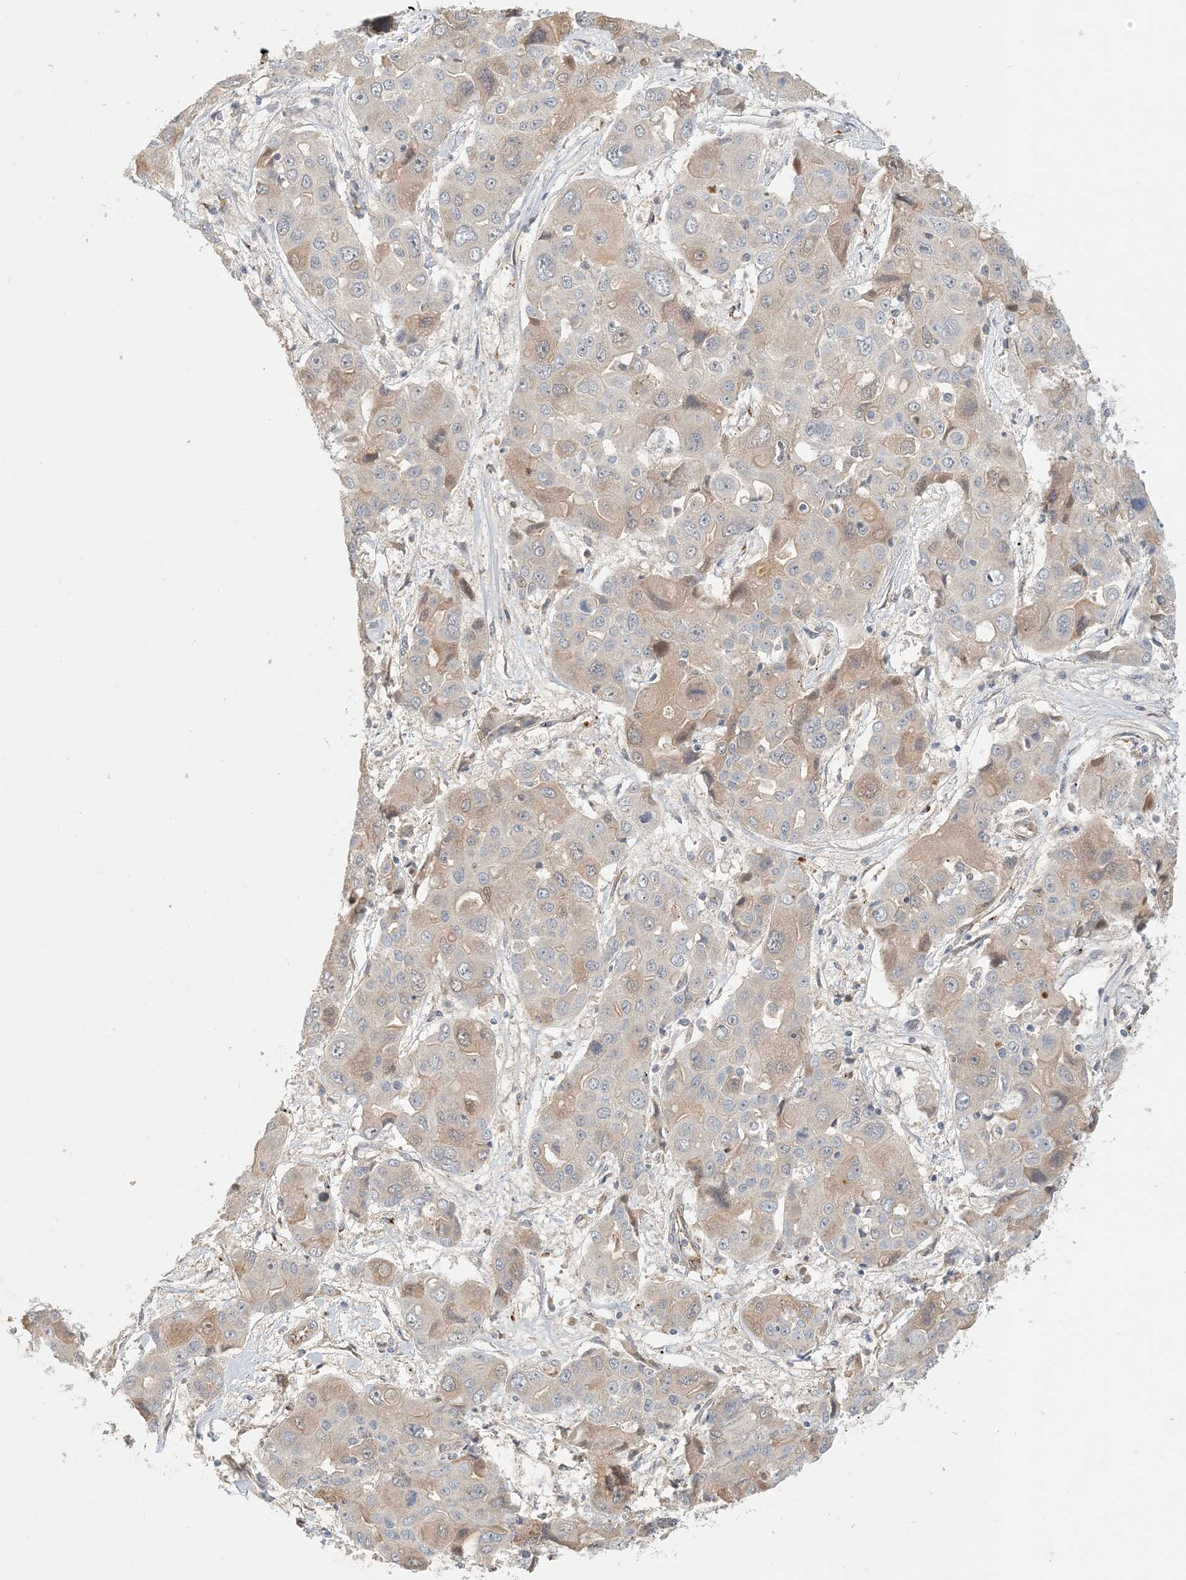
{"staining": {"intensity": "weak", "quantity": "25%-75%", "location": "cytoplasmic/membranous"}, "tissue": "liver cancer", "cell_type": "Tumor cells", "image_type": "cancer", "snomed": [{"axis": "morphology", "description": "Cholangiocarcinoma"}, {"axis": "topography", "description": "Liver"}], "caption": "Immunohistochemical staining of liver cancer (cholangiocarcinoma) exhibits low levels of weak cytoplasmic/membranous staining in about 25%-75% of tumor cells. Immunohistochemistry (ihc) stains the protein of interest in brown and the nuclei are stained blue.", "gene": "ZBTB3", "patient": {"sex": "male", "age": 67}}